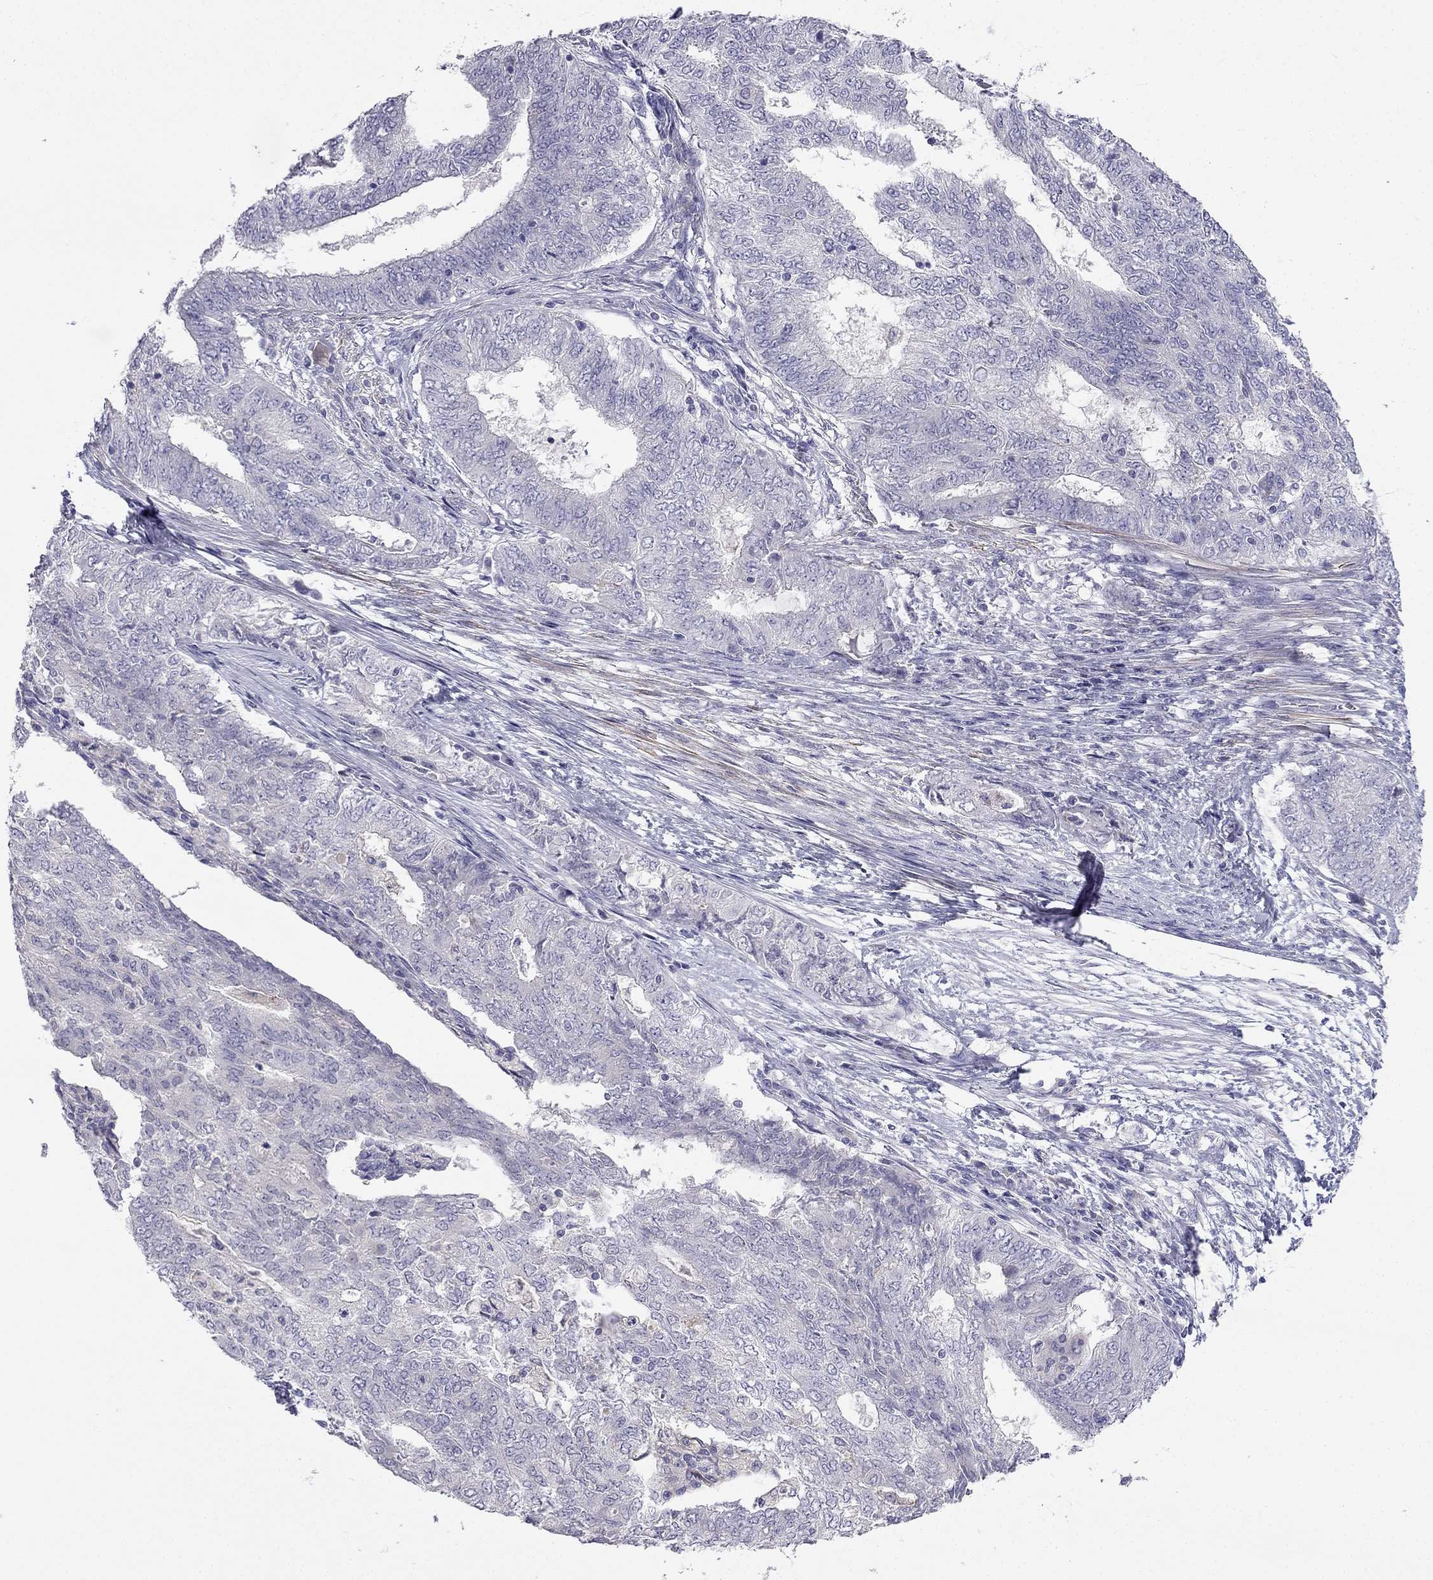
{"staining": {"intensity": "negative", "quantity": "none", "location": "none"}, "tissue": "endometrial cancer", "cell_type": "Tumor cells", "image_type": "cancer", "snomed": [{"axis": "morphology", "description": "Adenocarcinoma, NOS"}, {"axis": "topography", "description": "Endometrium"}], "caption": "This image is of endometrial adenocarcinoma stained with immunohistochemistry (IHC) to label a protein in brown with the nuclei are counter-stained blue. There is no expression in tumor cells.", "gene": "C16orf89", "patient": {"sex": "female", "age": 62}}